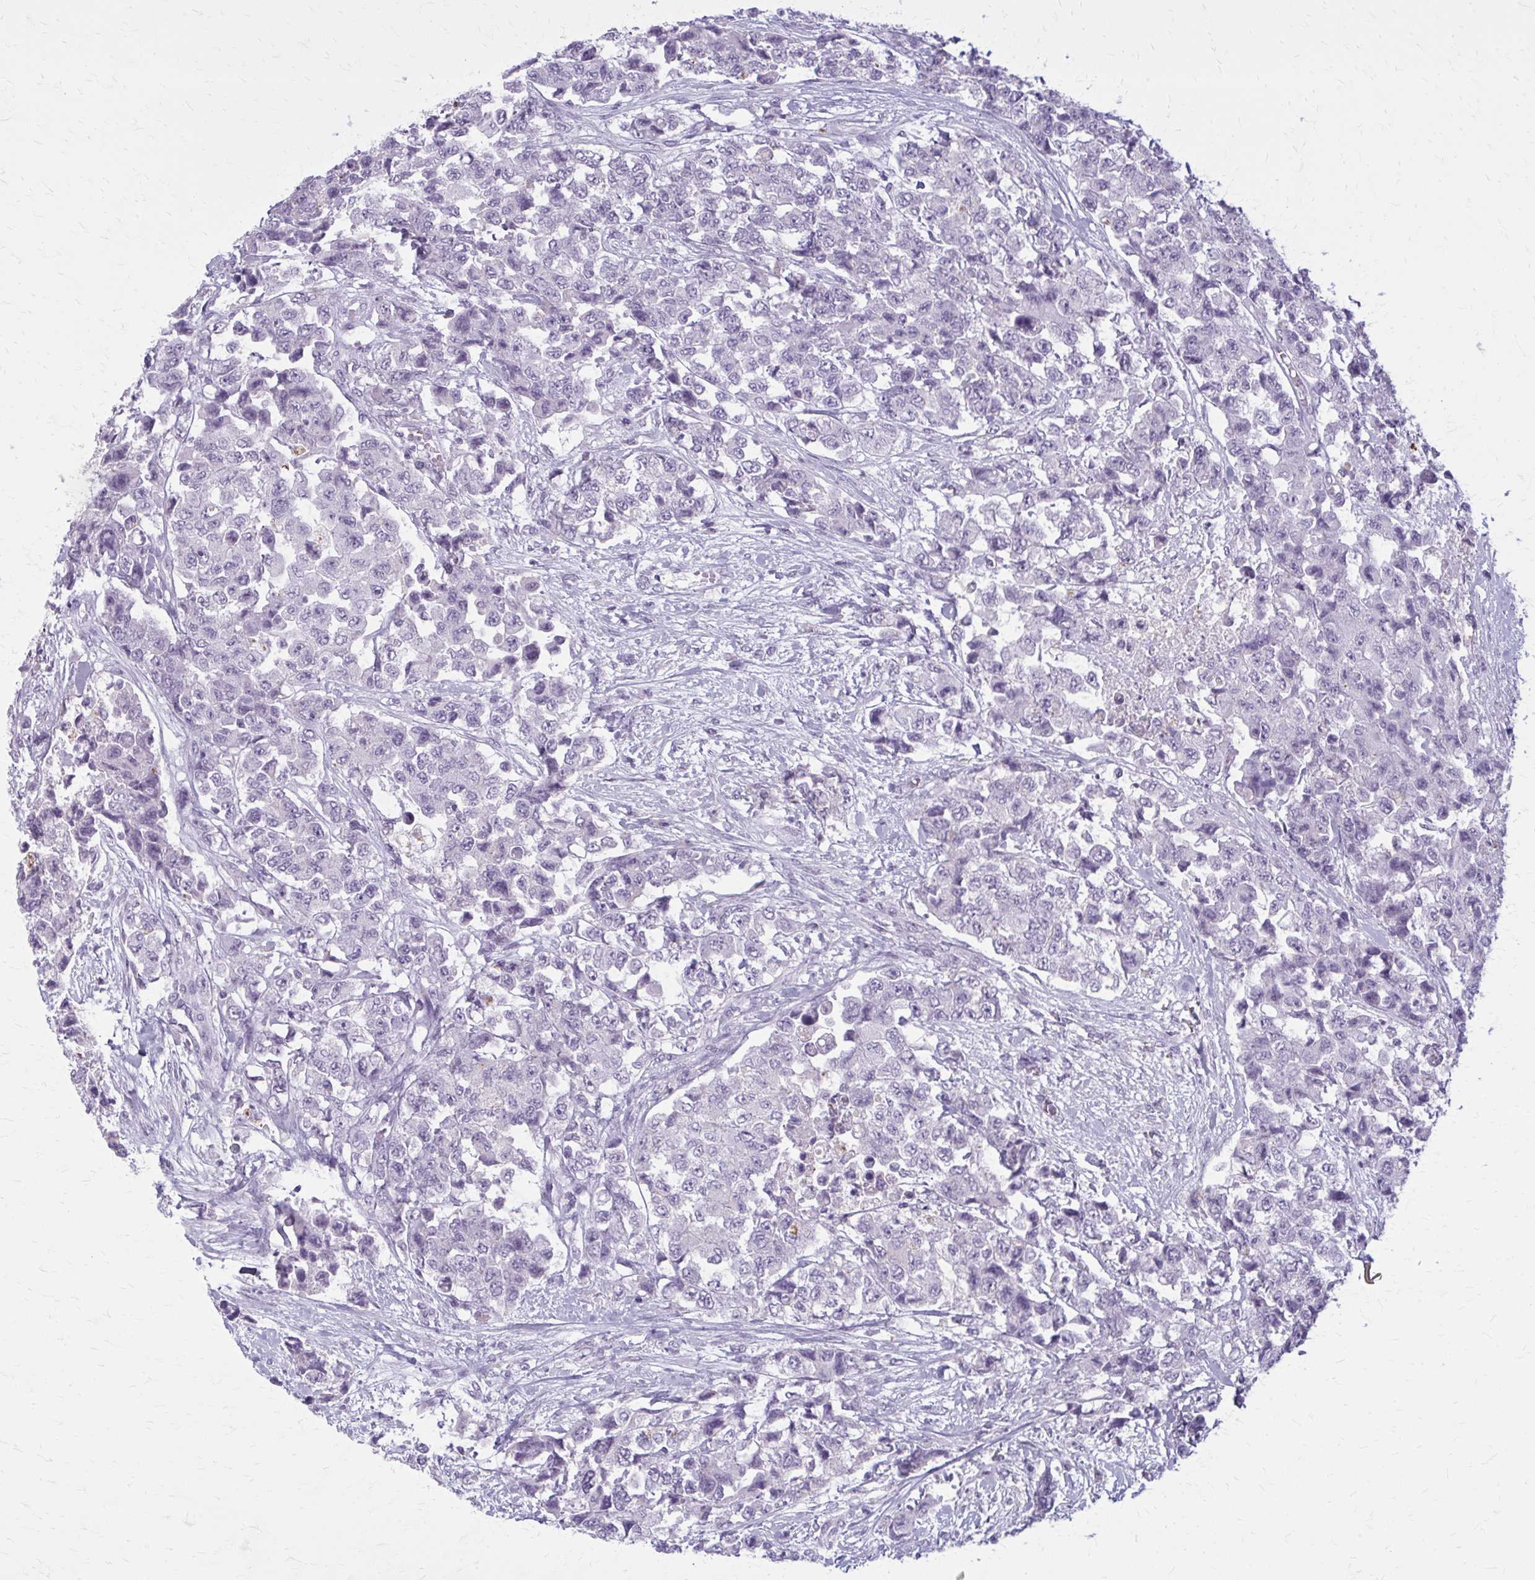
{"staining": {"intensity": "negative", "quantity": "none", "location": "none"}, "tissue": "urothelial cancer", "cell_type": "Tumor cells", "image_type": "cancer", "snomed": [{"axis": "morphology", "description": "Urothelial carcinoma, High grade"}, {"axis": "topography", "description": "Urinary bladder"}], "caption": "This image is of high-grade urothelial carcinoma stained with immunohistochemistry to label a protein in brown with the nuclei are counter-stained blue. There is no staining in tumor cells.", "gene": "CARD9", "patient": {"sex": "female", "age": 78}}